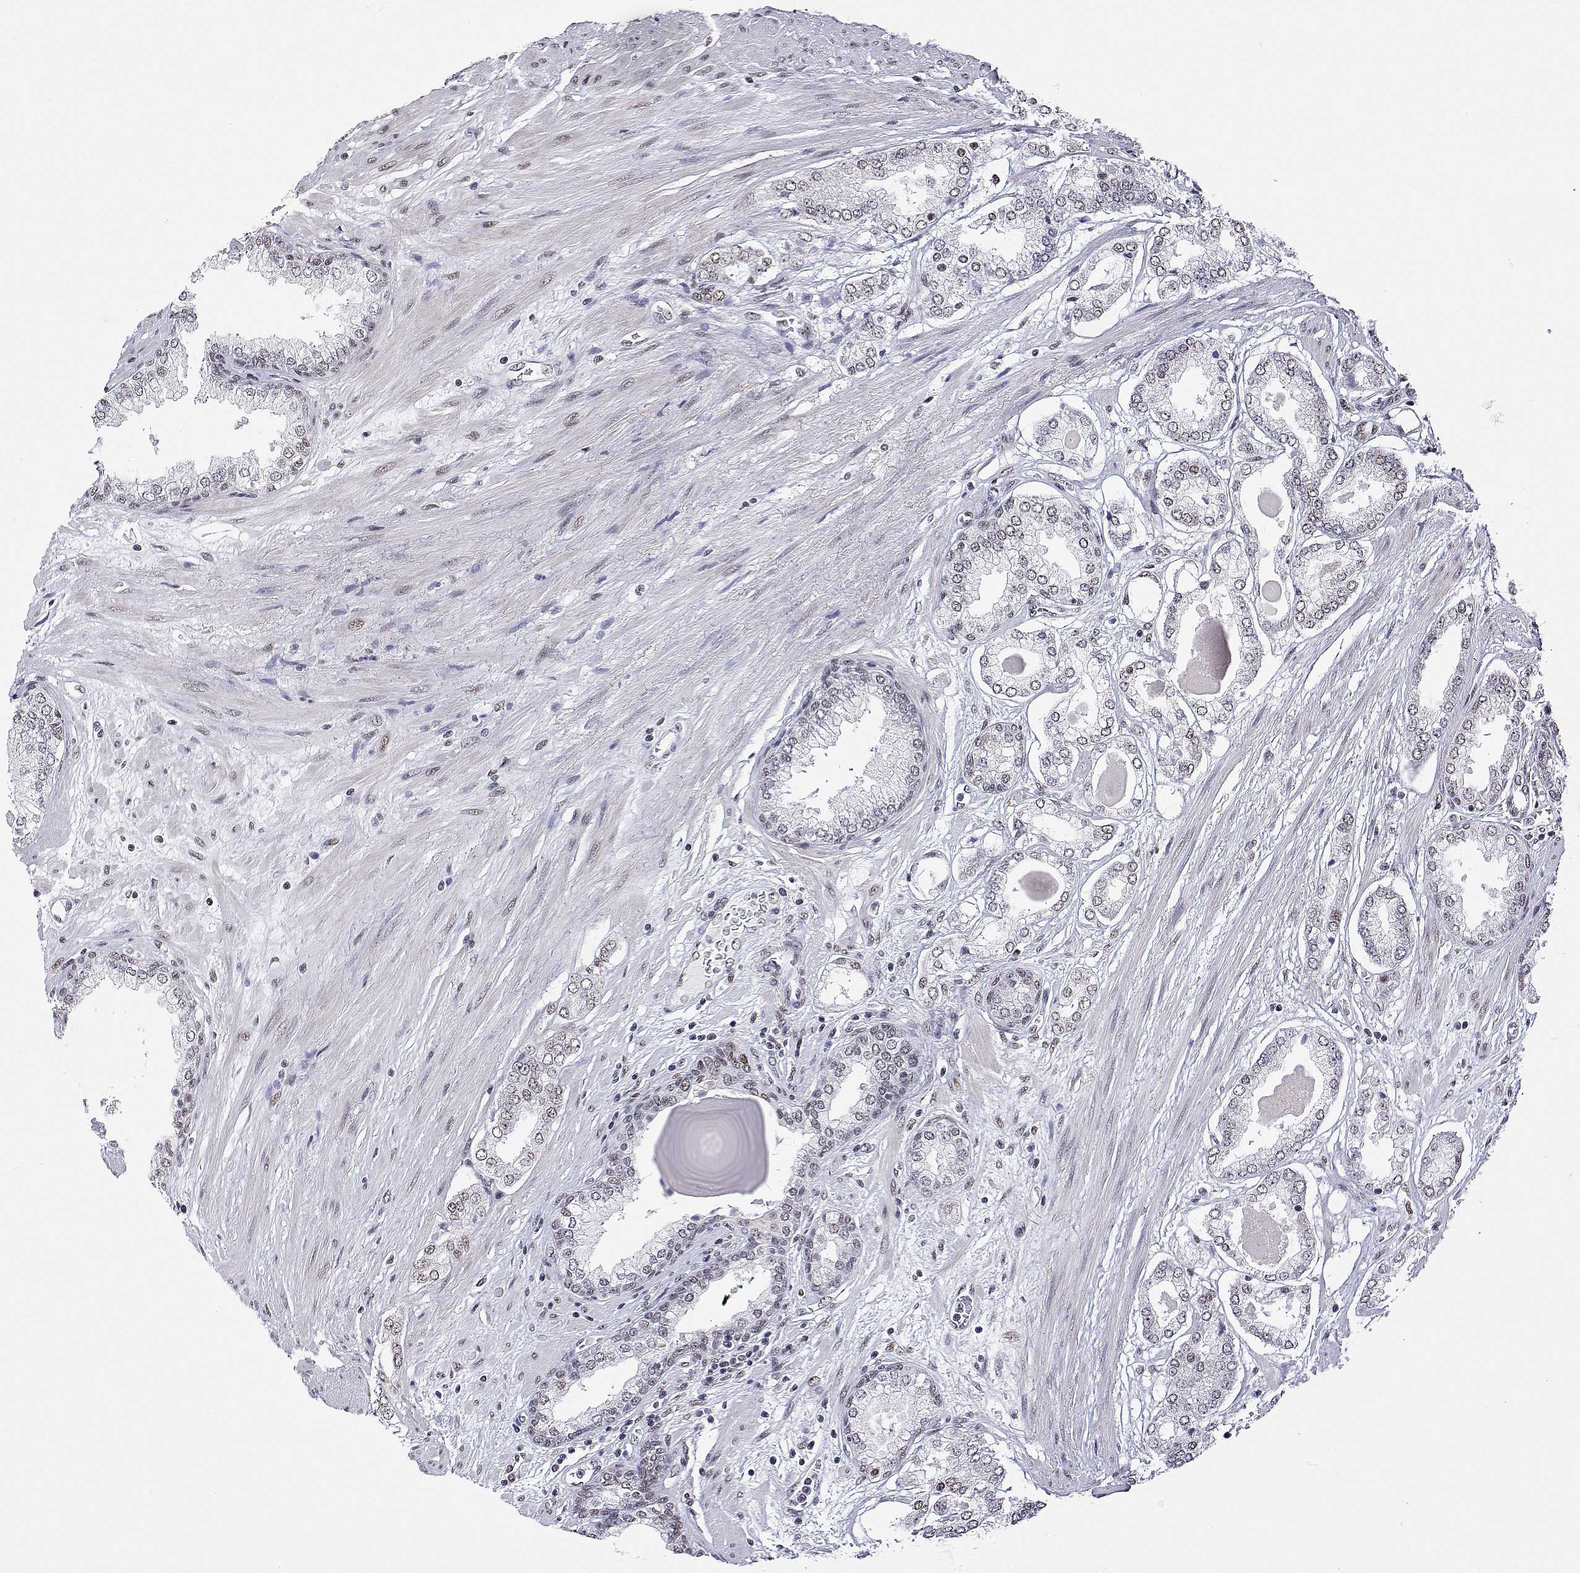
{"staining": {"intensity": "weak", "quantity": "25%-75%", "location": "nuclear"}, "tissue": "prostate cancer", "cell_type": "Tumor cells", "image_type": "cancer", "snomed": [{"axis": "morphology", "description": "Adenocarcinoma, High grade"}, {"axis": "topography", "description": "Prostate"}], "caption": "Protein staining of prostate cancer (adenocarcinoma (high-grade)) tissue reveals weak nuclear positivity in about 25%-75% of tumor cells. Immunohistochemistry stains the protein of interest in brown and the nuclei are stained blue.", "gene": "ADAR", "patient": {"sex": "male", "age": 63}}